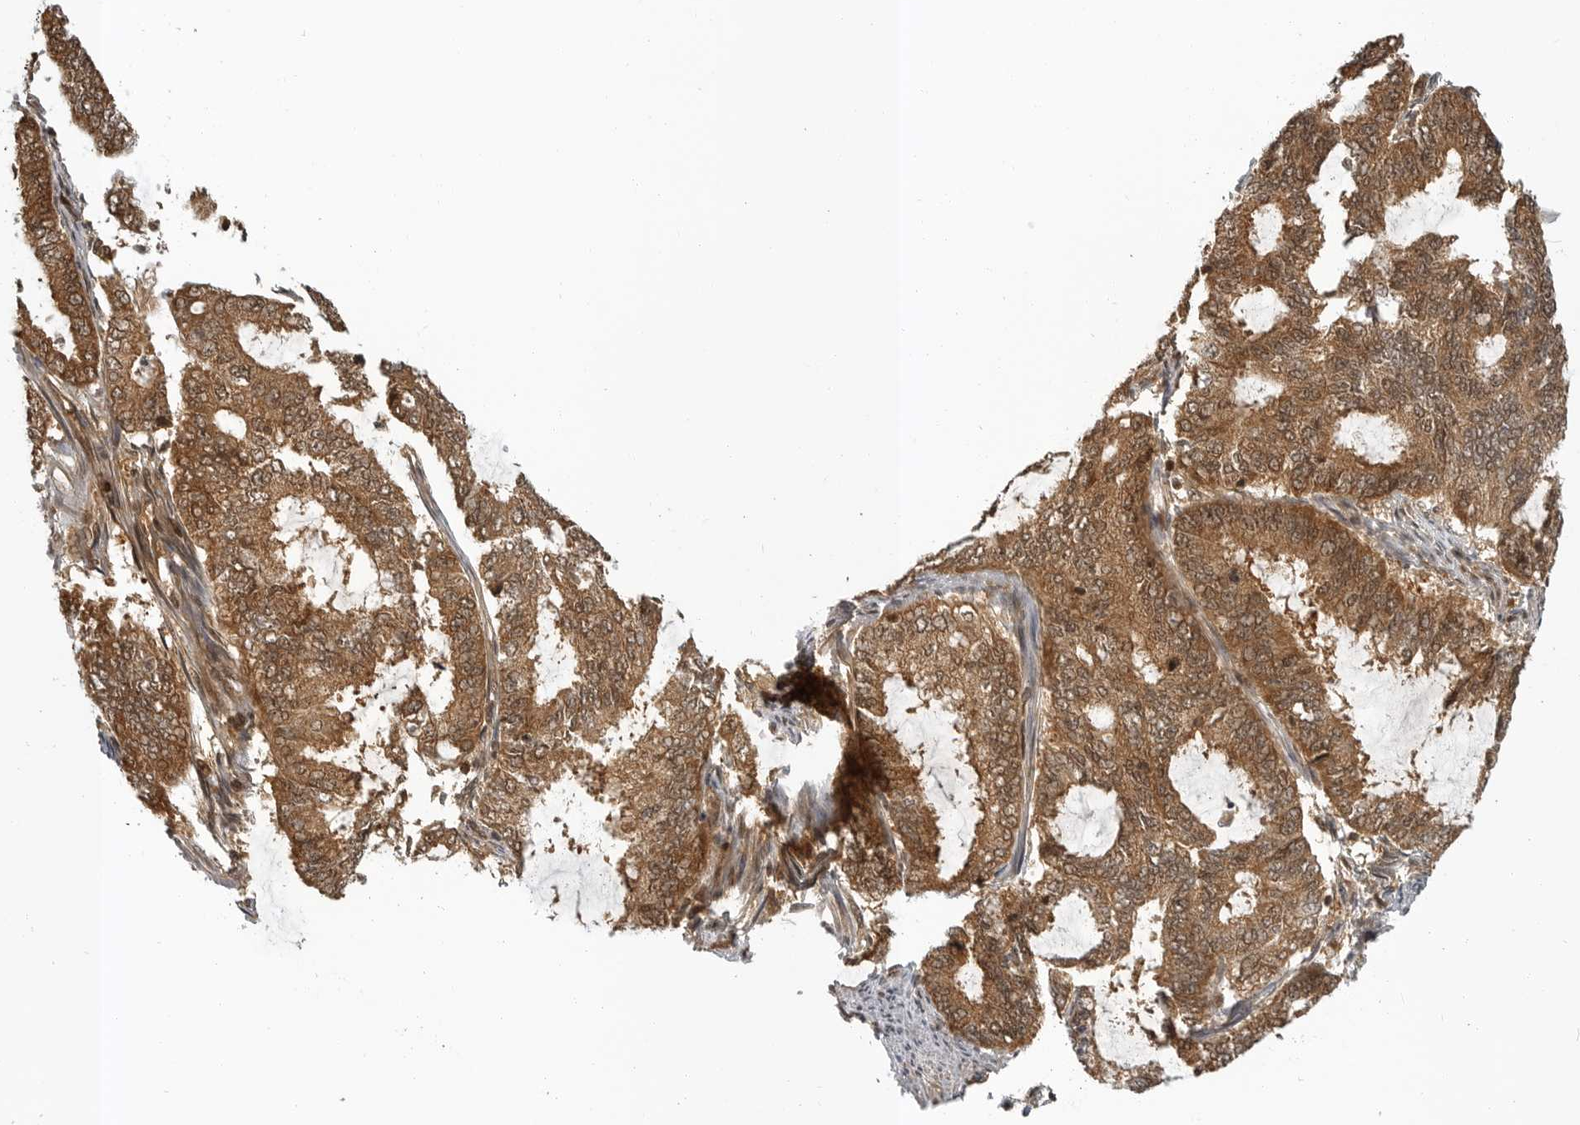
{"staining": {"intensity": "moderate", "quantity": ">75%", "location": "cytoplasmic/membranous,nuclear"}, "tissue": "endometrial cancer", "cell_type": "Tumor cells", "image_type": "cancer", "snomed": [{"axis": "morphology", "description": "Adenocarcinoma, NOS"}, {"axis": "topography", "description": "Endometrium"}], "caption": "Endometrial cancer (adenocarcinoma) stained with immunohistochemistry (IHC) demonstrates moderate cytoplasmic/membranous and nuclear staining in about >75% of tumor cells.", "gene": "SZRD1", "patient": {"sex": "female", "age": 49}}